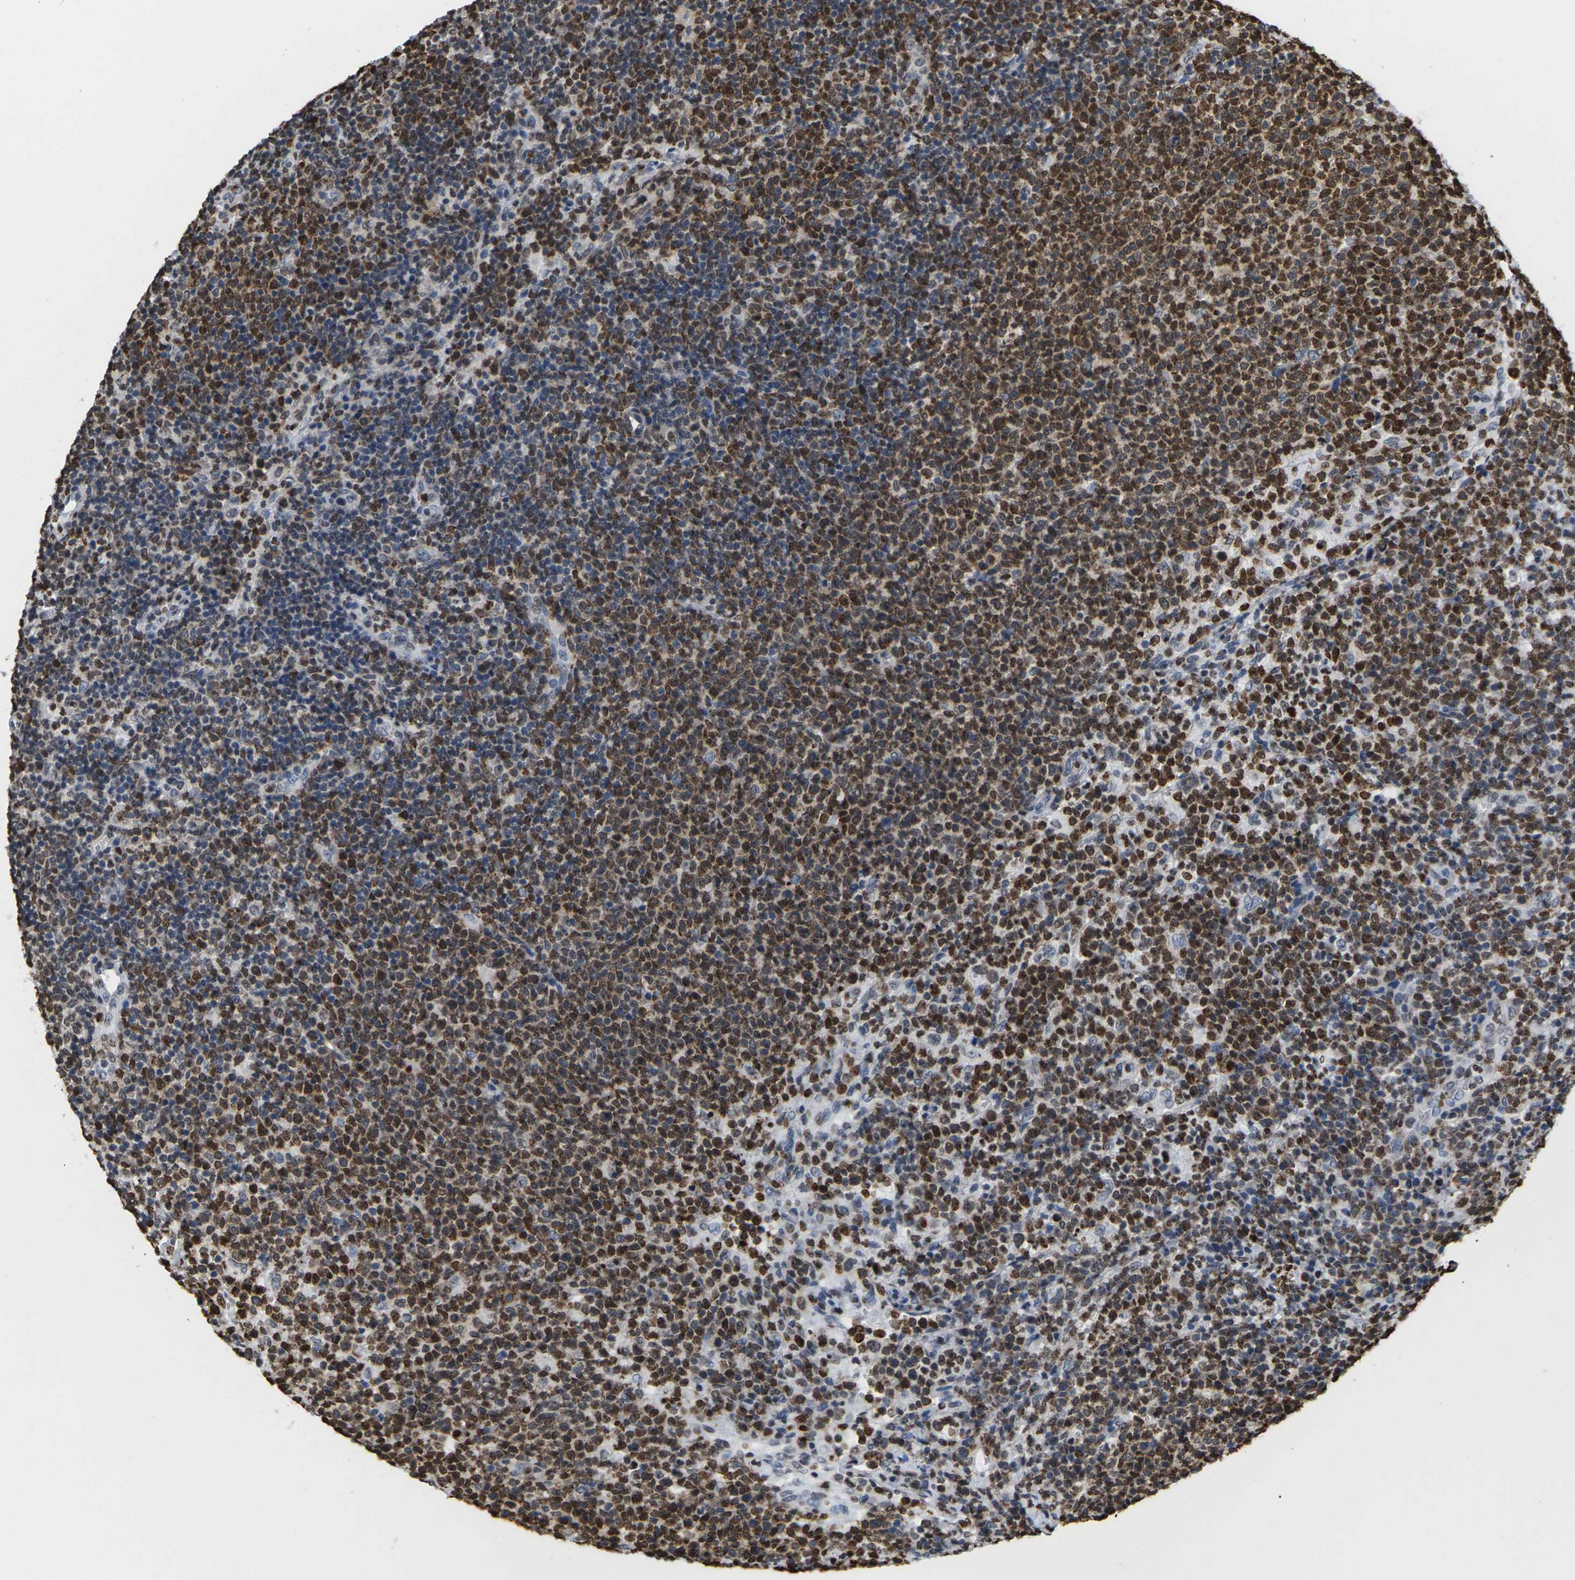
{"staining": {"intensity": "strong", "quantity": ">75%", "location": "cytoplasmic/membranous,nuclear"}, "tissue": "lymphoma", "cell_type": "Tumor cells", "image_type": "cancer", "snomed": [{"axis": "morphology", "description": "Malignant lymphoma, non-Hodgkin's type, High grade"}, {"axis": "topography", "description": "Lymph node"}], "caption": "Lymphoma stained with a brown dye displays strong cytoplasmic/membranous and nuclear positive expression in approximately >75% of tumor cells.", "gene": "H2AC21", "patient": {"sex": "male", "age": 61}}